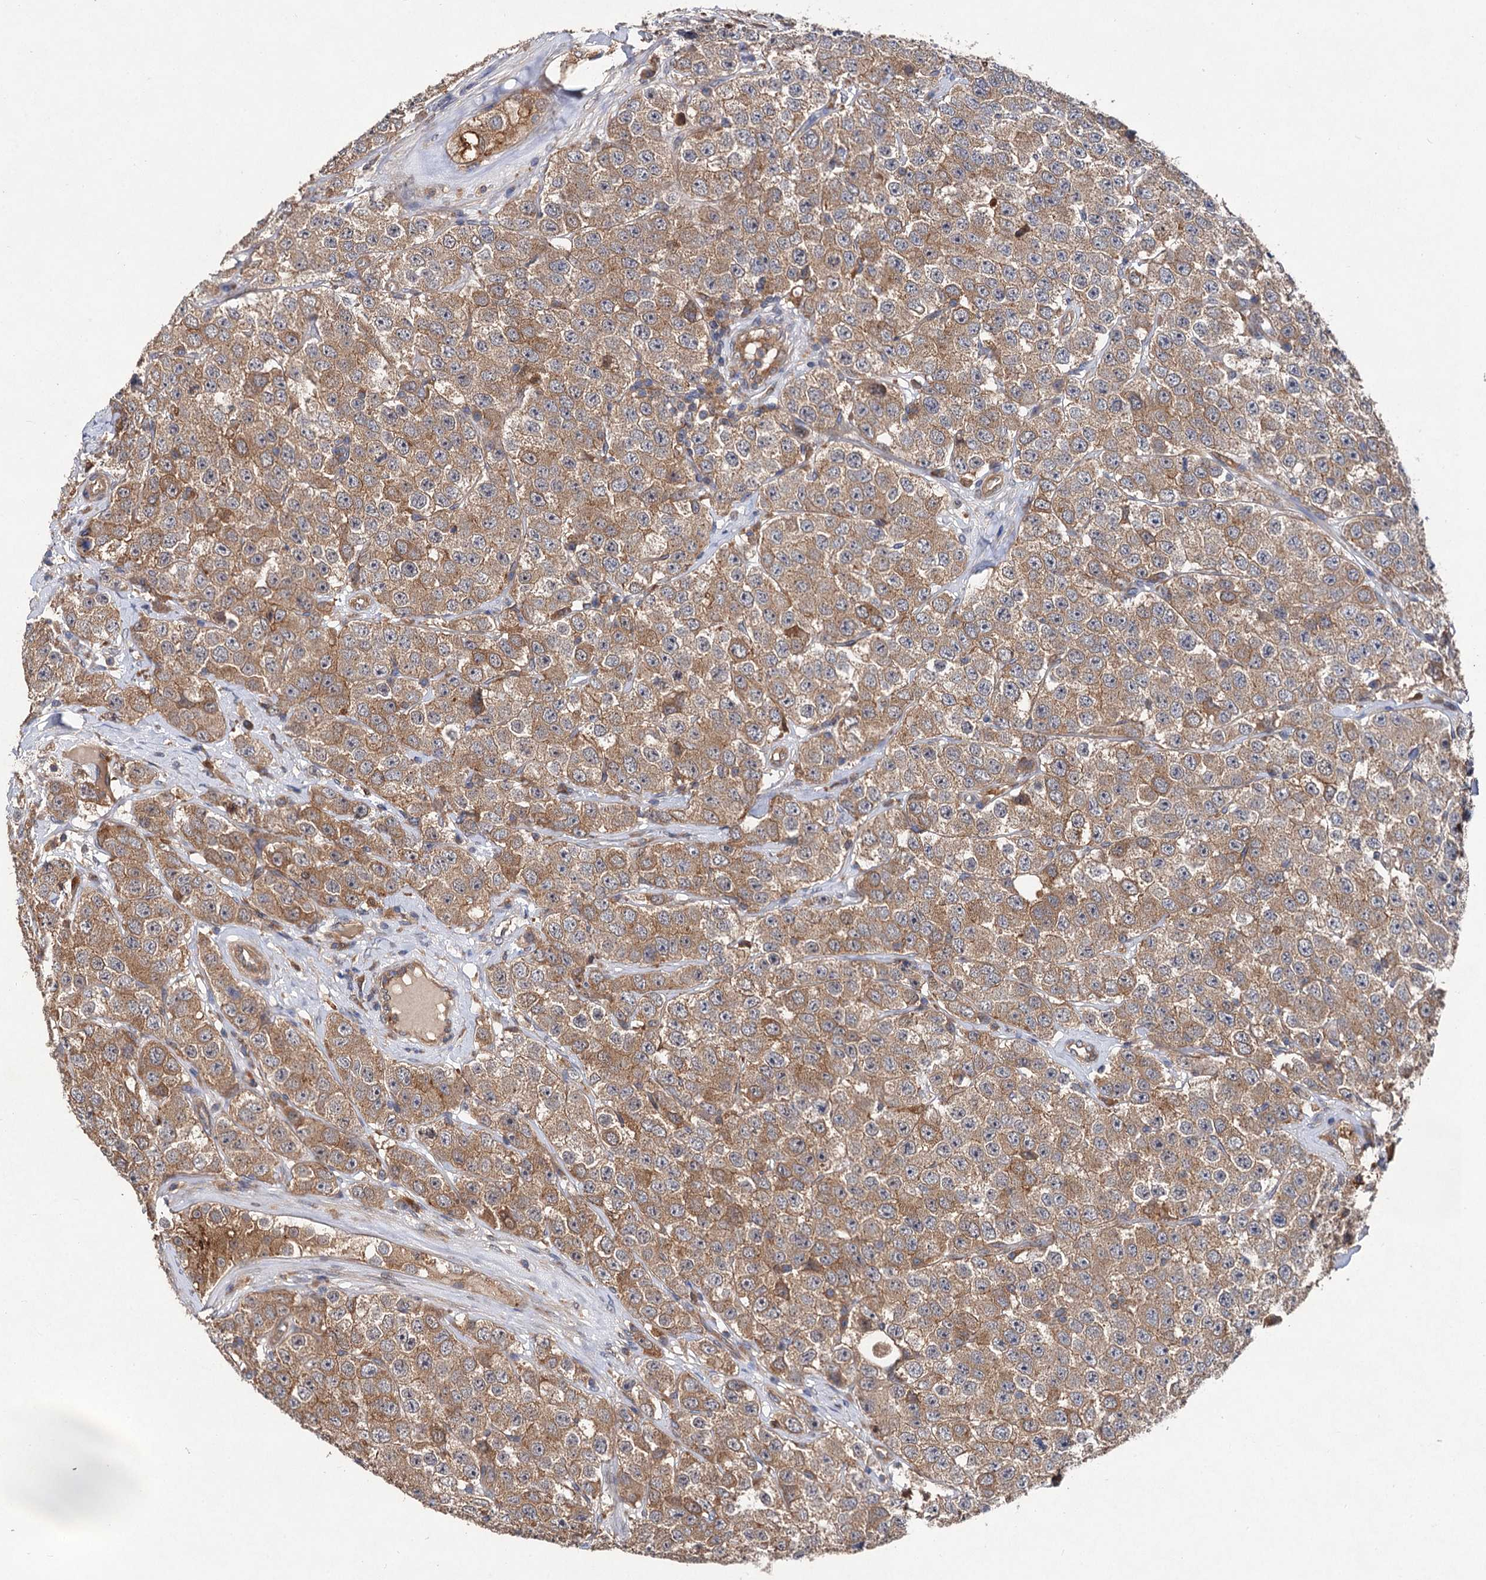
{"staining": {"intensity": "moderate", "quantity": ">75%", "location": "cytoplasmic/membranous"}, "tissue": "testis cancer", "cell_type": "Tumor cells", "image_type": "cancer", "snomed": [{"axis": "morphology", "description": "Seminoma, NOS"}, {"axis": "topography", "description": "Testis"}], "caption": "Immunohistochemistry image of neoplastic tissue: human testis seminoma stained using immunohistochemistry (IHC) demonstrates medium levels of moderate protein expression localized specifically in the cytoplasmic/membranous of tumor cells, appearing as a cytoplasmic/membranous brown color.", "gene": "VPS29", "patient": {"sex": "male", "age": 28}}